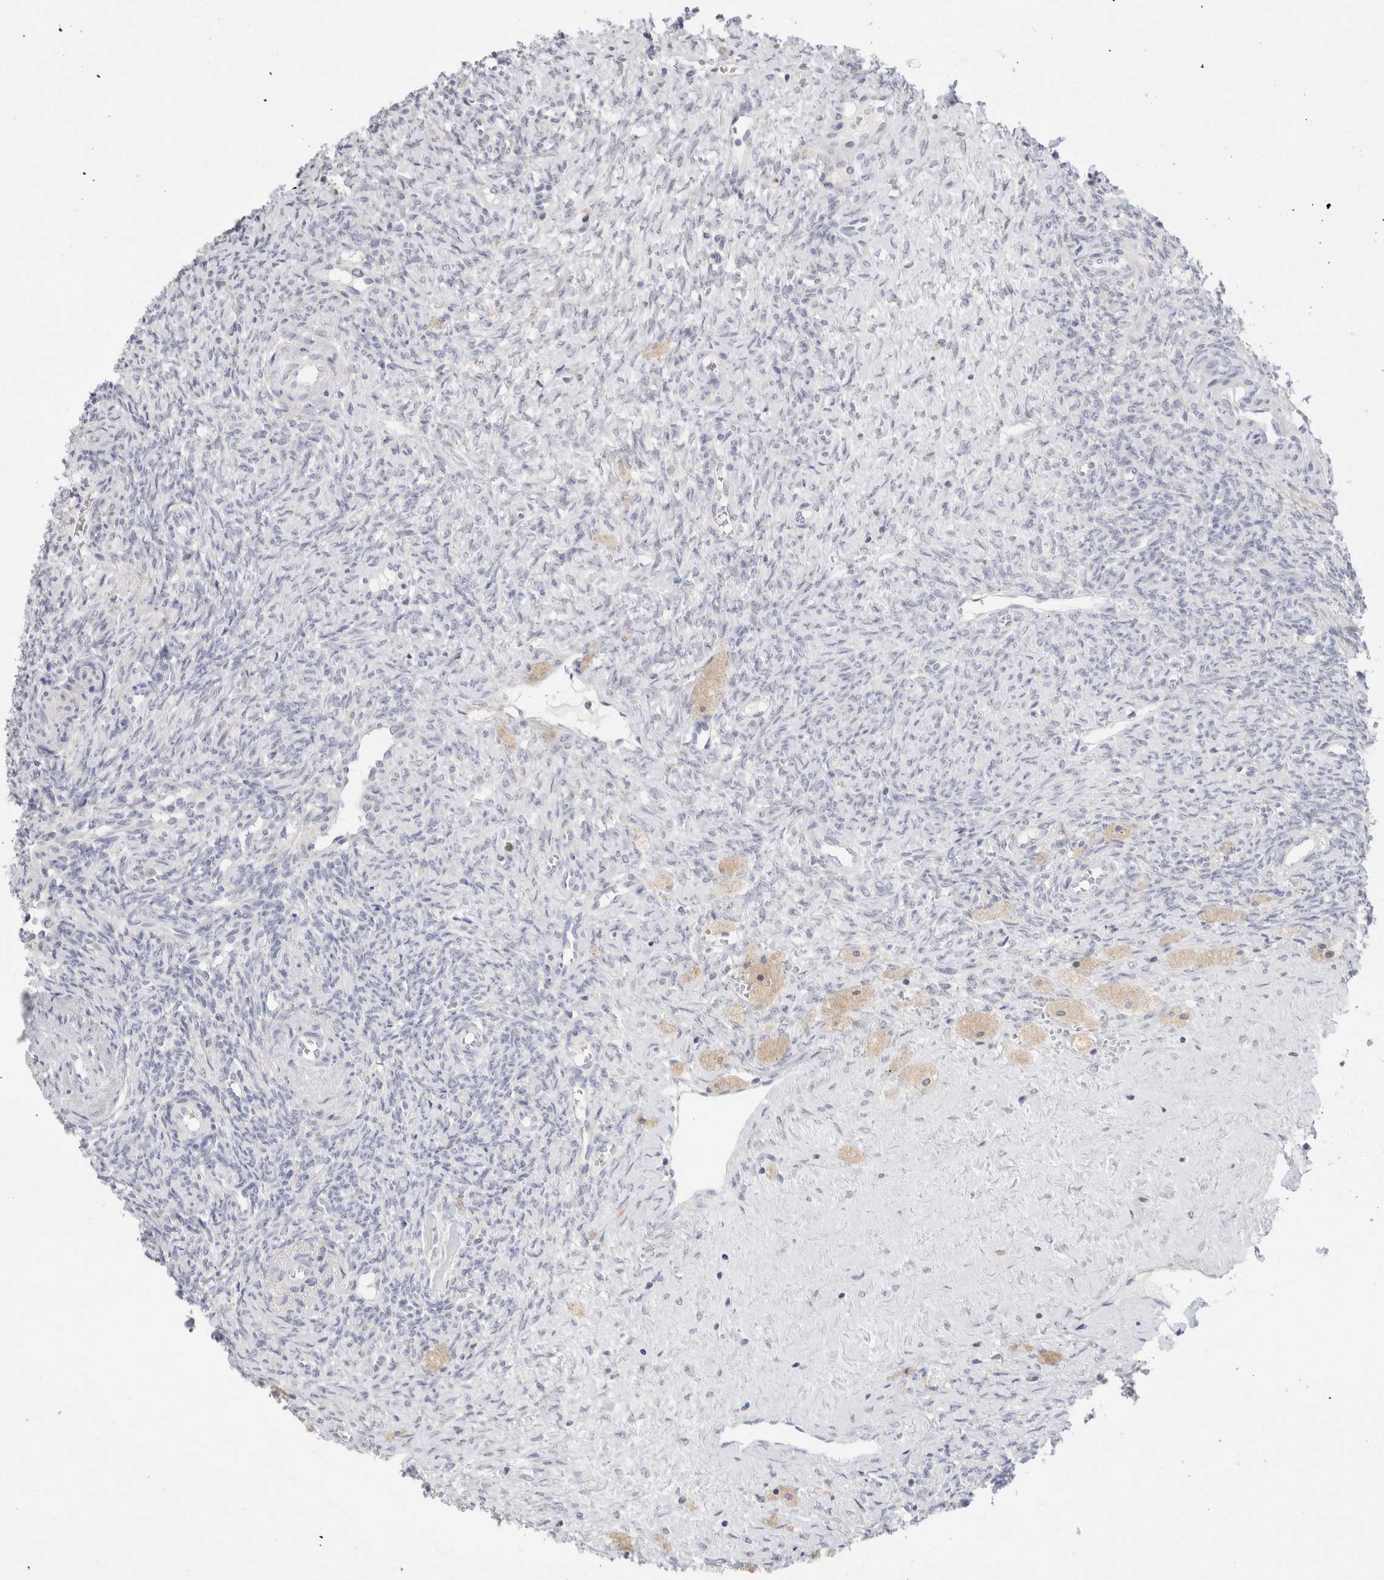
{"staining": {"intensity": "negative", "quantity": "none", "location": "none"}, "tissue": "ovary", "cell_type": "Follicle cells", "image_type": "normal", "snomed": [{"axis": "morphology", "description": "Normal tissue, NOS"}, {"axis": "topography", "description": "Ovary"}], "caption": "High power microscopy photomicrograph of an immunohistochemistry image of normal ovary, revealing no significant positivity in follicle cells.", "gene": "ADAM30", "patient": {"sex": "female", "age": 41}}